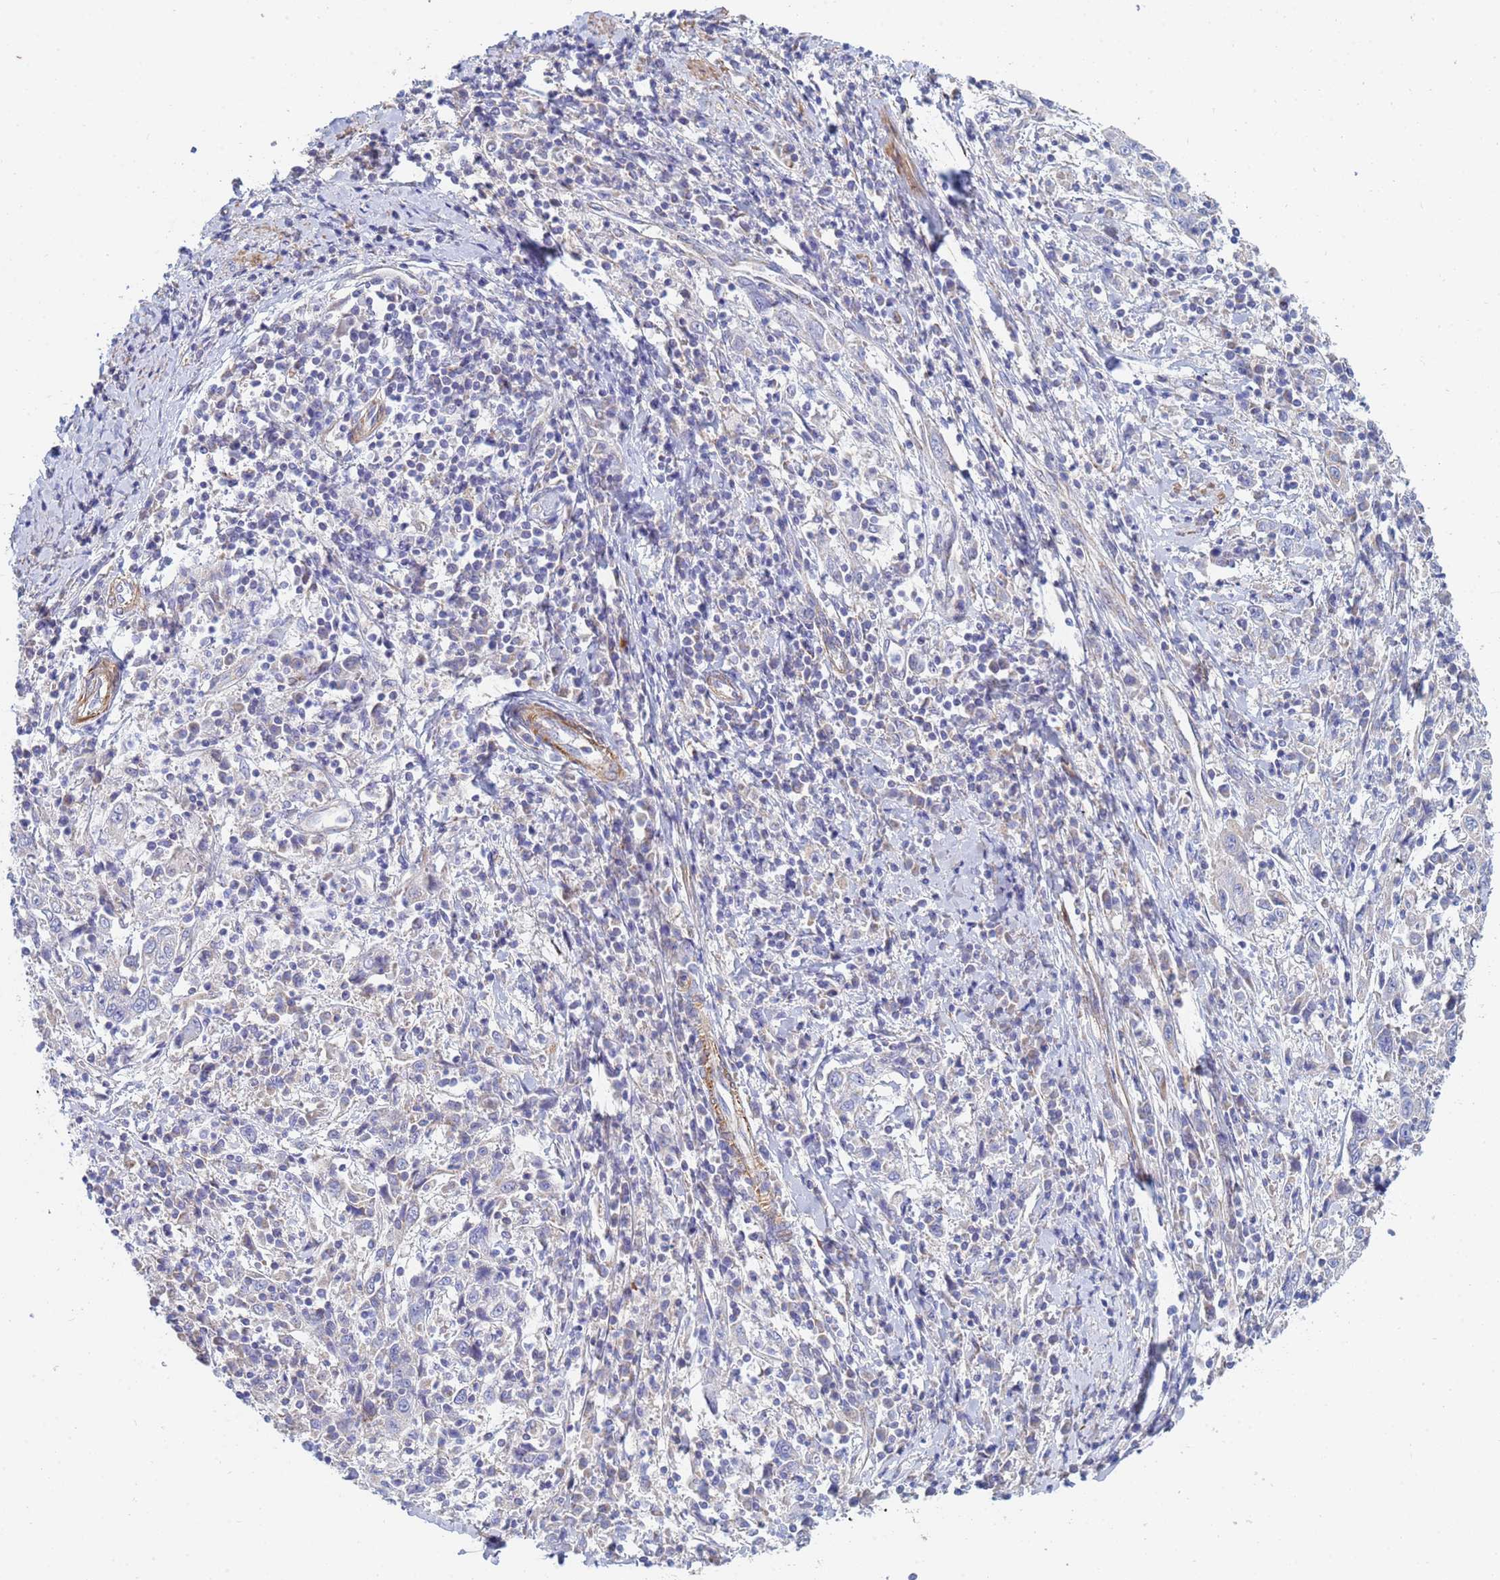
{"staining": {"intensity": "negative", "quantity": "none", "location": "none"}, "tissue": "cervical cancer", "cell_type": "Tumor cells", "image_type": "cancer", "snomed": [{"axis": "morphology", "description": "Squamous cell carcinoma, NOS"}, {"axis": "topography", "description": "Cervix"}], "caption": "Cervical cancer was stained to show a protein in brown. There is no significant expression in tumor cells. Nuclei are stained in blue.", "gene": "SDR39U1", "patient": {"sex": "female", "age": 46}}